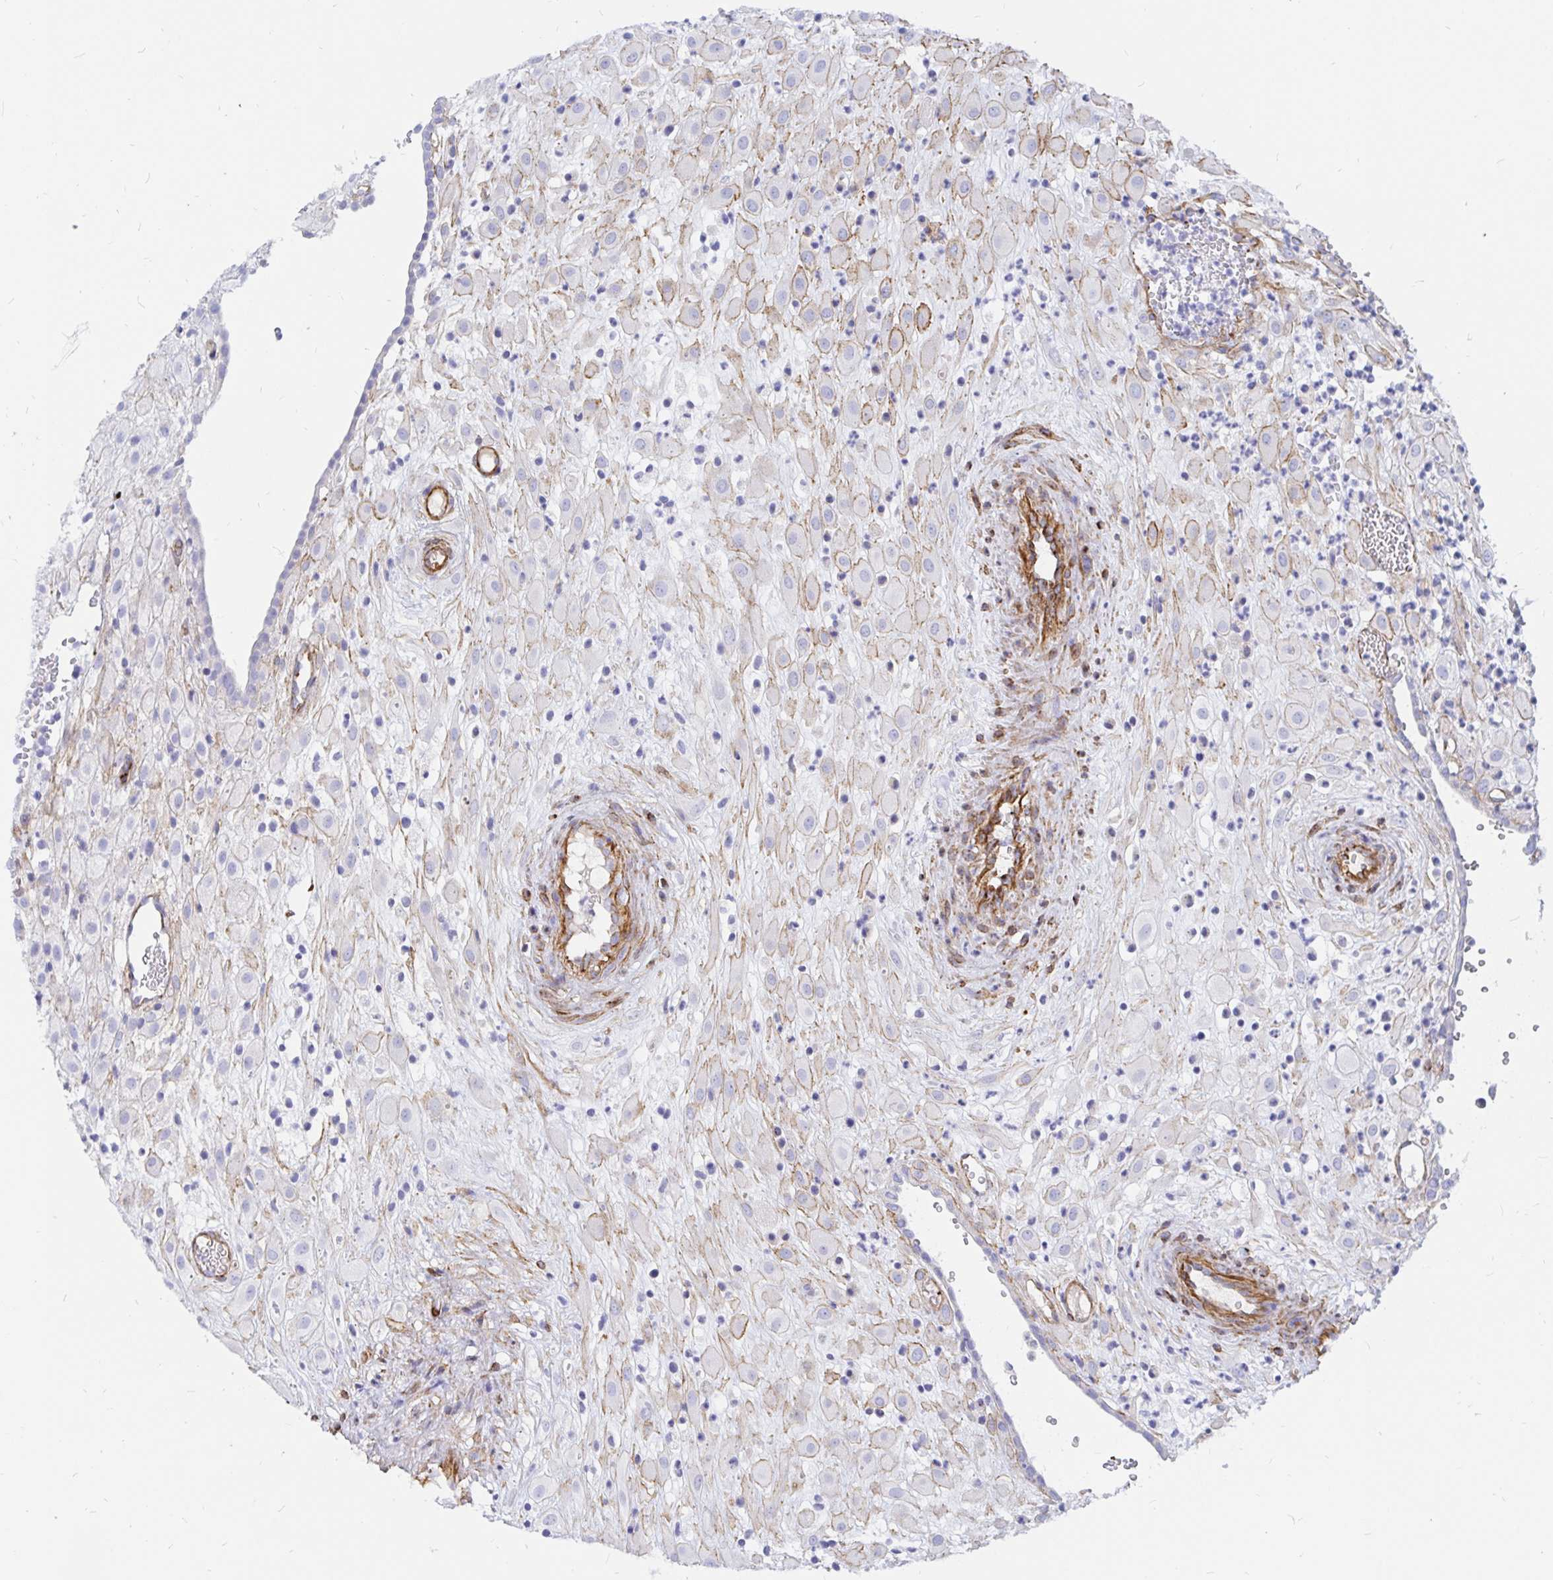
{"staining": {"intensity": "weak", "quantity": "25%-75%", "location": "cytoplasmic/membranous"}, "tissue": "placenta", "cell_type": "Decidual cells", "image_type": "normal", "snomed": [{"axis": "morphology", "description": "Normal tissue, NOS"}, {"axis": "topography", "description": "Placenta"}], "caption": "DAB (3,3'-diaminobenzidine) immunohistochemical staining of normal human placenta shows weak cytoplasmic/membranous protein staining in approximately 25%-75% of decidual cells. Nuclei are stained in blue.", "gene": "COX16", "patient": {"sex": "female", "age": 24}}